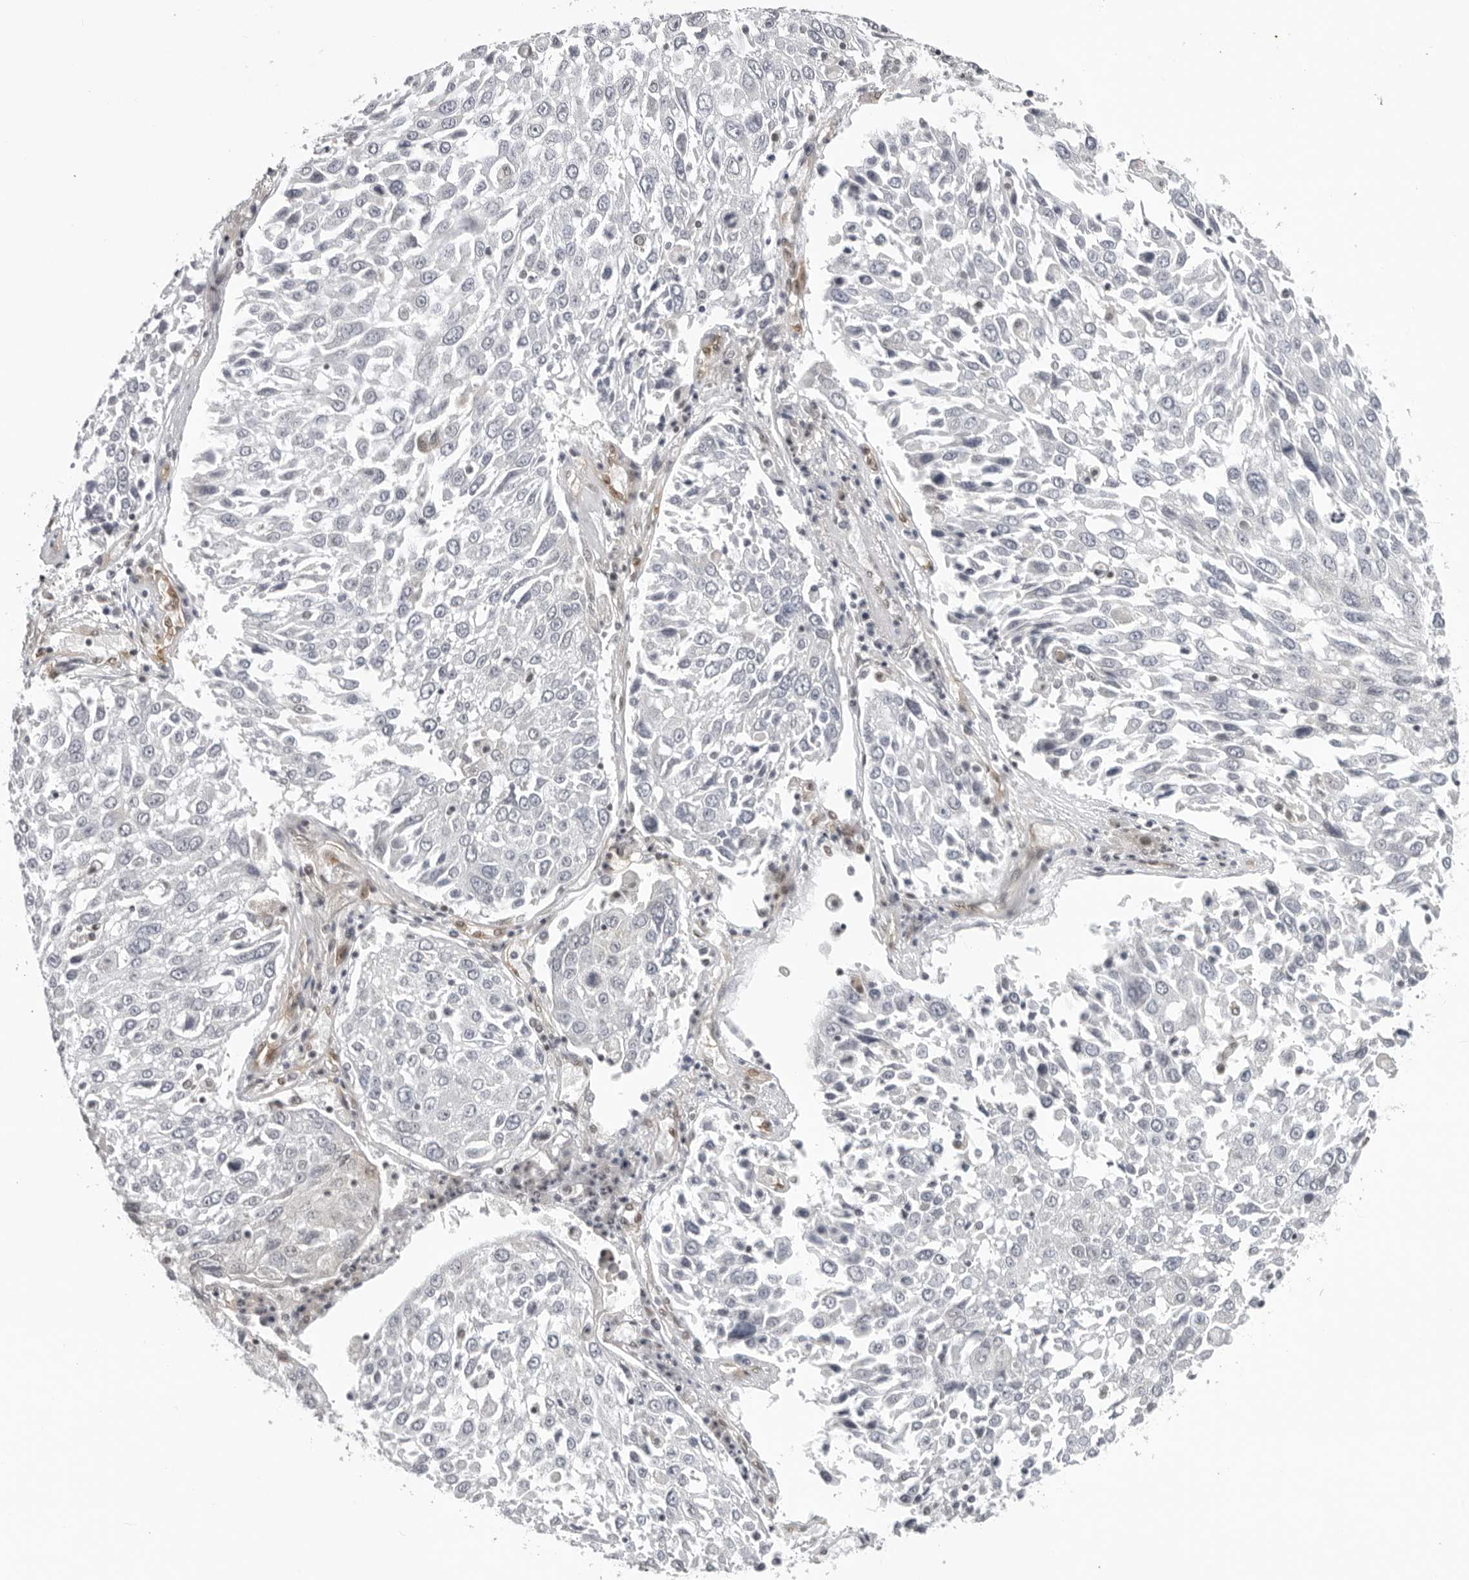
{"staining": {"intensity": "negative", "quantity": "none", "location": "none"}, "tissue": "lung cancer", "cell_type": "Tumor cells", "image_type": "cancer", "snomed": [{"axis": "morphology", "description": "Squamous cell carcinoma, NOS"}, {"axis": "topography", "description": "Lung"}], "caption": "High power microscopy photomicrograph of an immunohistochemistry histopathology image of lung cancer, revealing no significant staining in tumor cells. (DAB (3,3'-diaminobenzidine) immunohistochemistry (IHC) visualized using brightfield microscopy, high magnification).", "gene": "CASP7", "patient": {"sex": "male", "age": 65}}